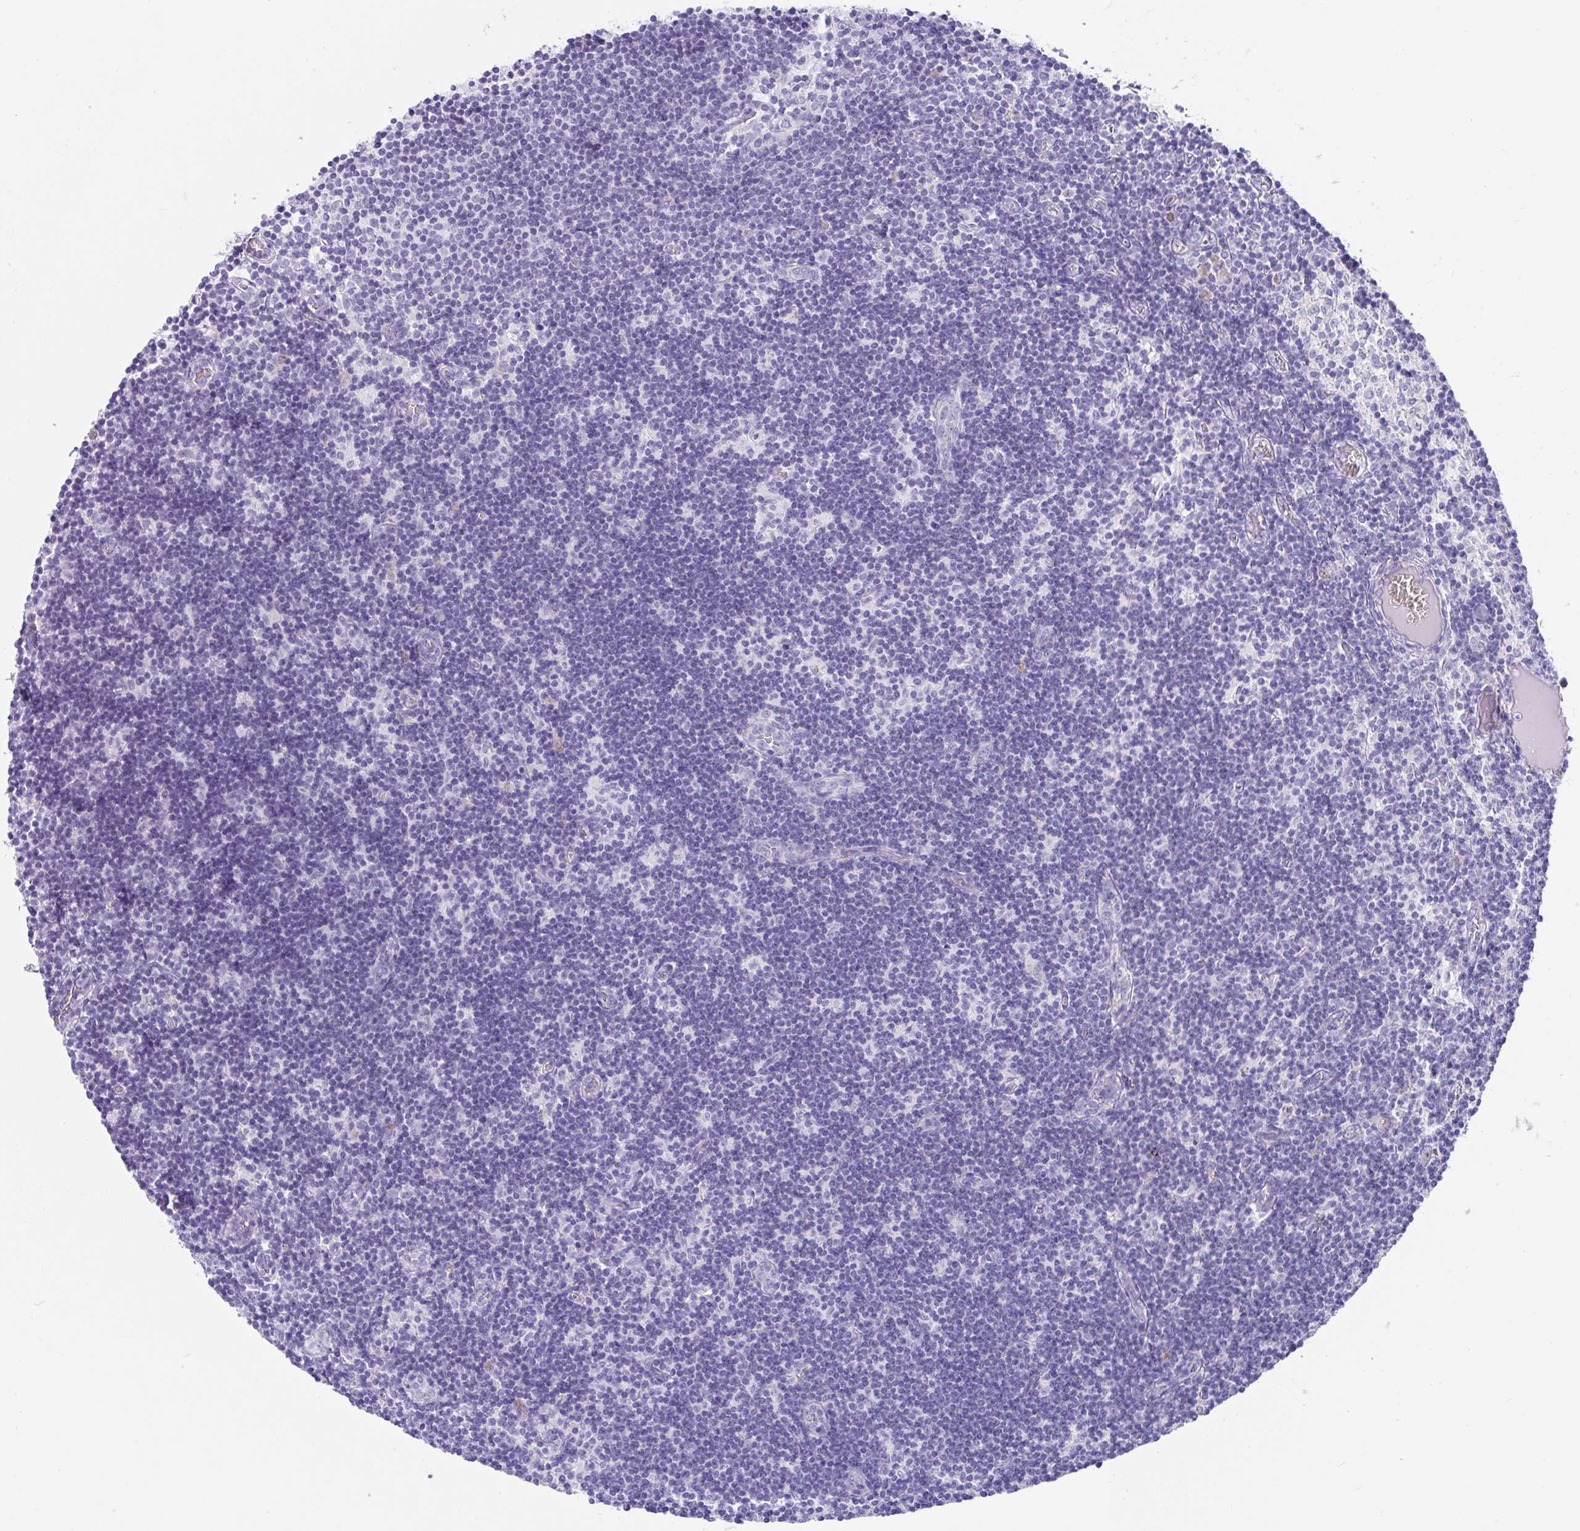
{"staining": {"intensity": "negative", "quantity": "none", "location": "none"}, "tissue": "lymph node", "cell_type": "Germinal center cells", "image_type": "normal", "snomed": [{"axis": "morphology", "description": "Normal tissue, NOS"}, {"axis": "topography", "description": "Lymph node"}], "caption": "DAB (3,3'-diaminobenzidine) immunohistochemical staining of benign human lymph node demonstrates no significant positivity in germinal center cells. (Brightfield microscopy of DAB immunohistochemistry (IHC) at high magnification).", "gene": "CCSAP", "patient": {"sex": "female", "age": 31}}